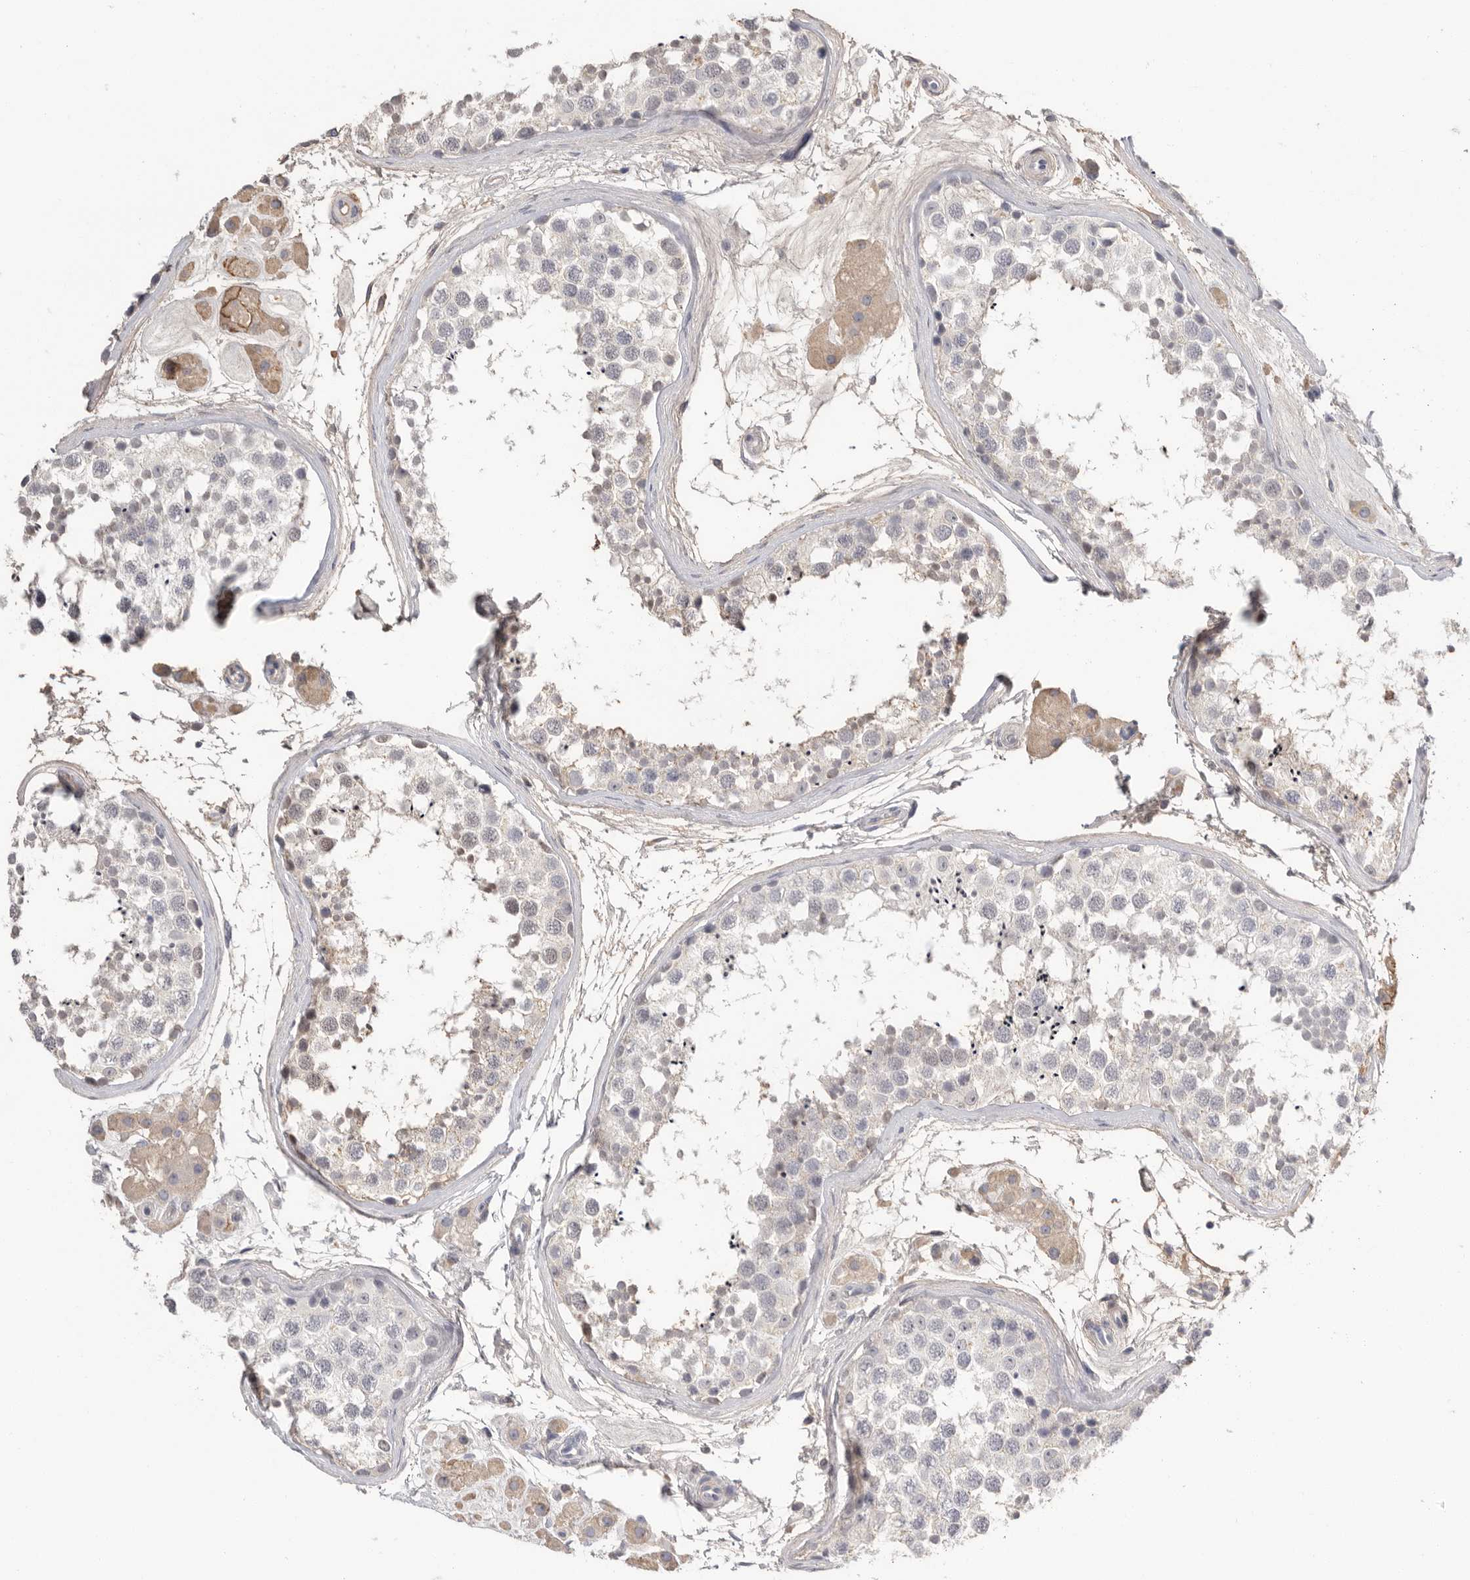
{"staining": {"intensity": "weak", "quantity": "<25%", "location": "nuclear"}, "tissue": "testis", "cell_type": "Cells in seminiferous ducts", "image_type": "normal", "snomed": [{"axis": "morphology", "description": "Normal tissue, NOS"}, {"axis": "topography", "description": "Testis"}], "caption": "Immunohistochemistry (IHC) histopathology image of normal testis: human testis stained with DAB demonstrates no significant protein staining in cells in seminiferous ducts.", "gene": "APOA2", "patient": {"sex": "male", "age": 56}}